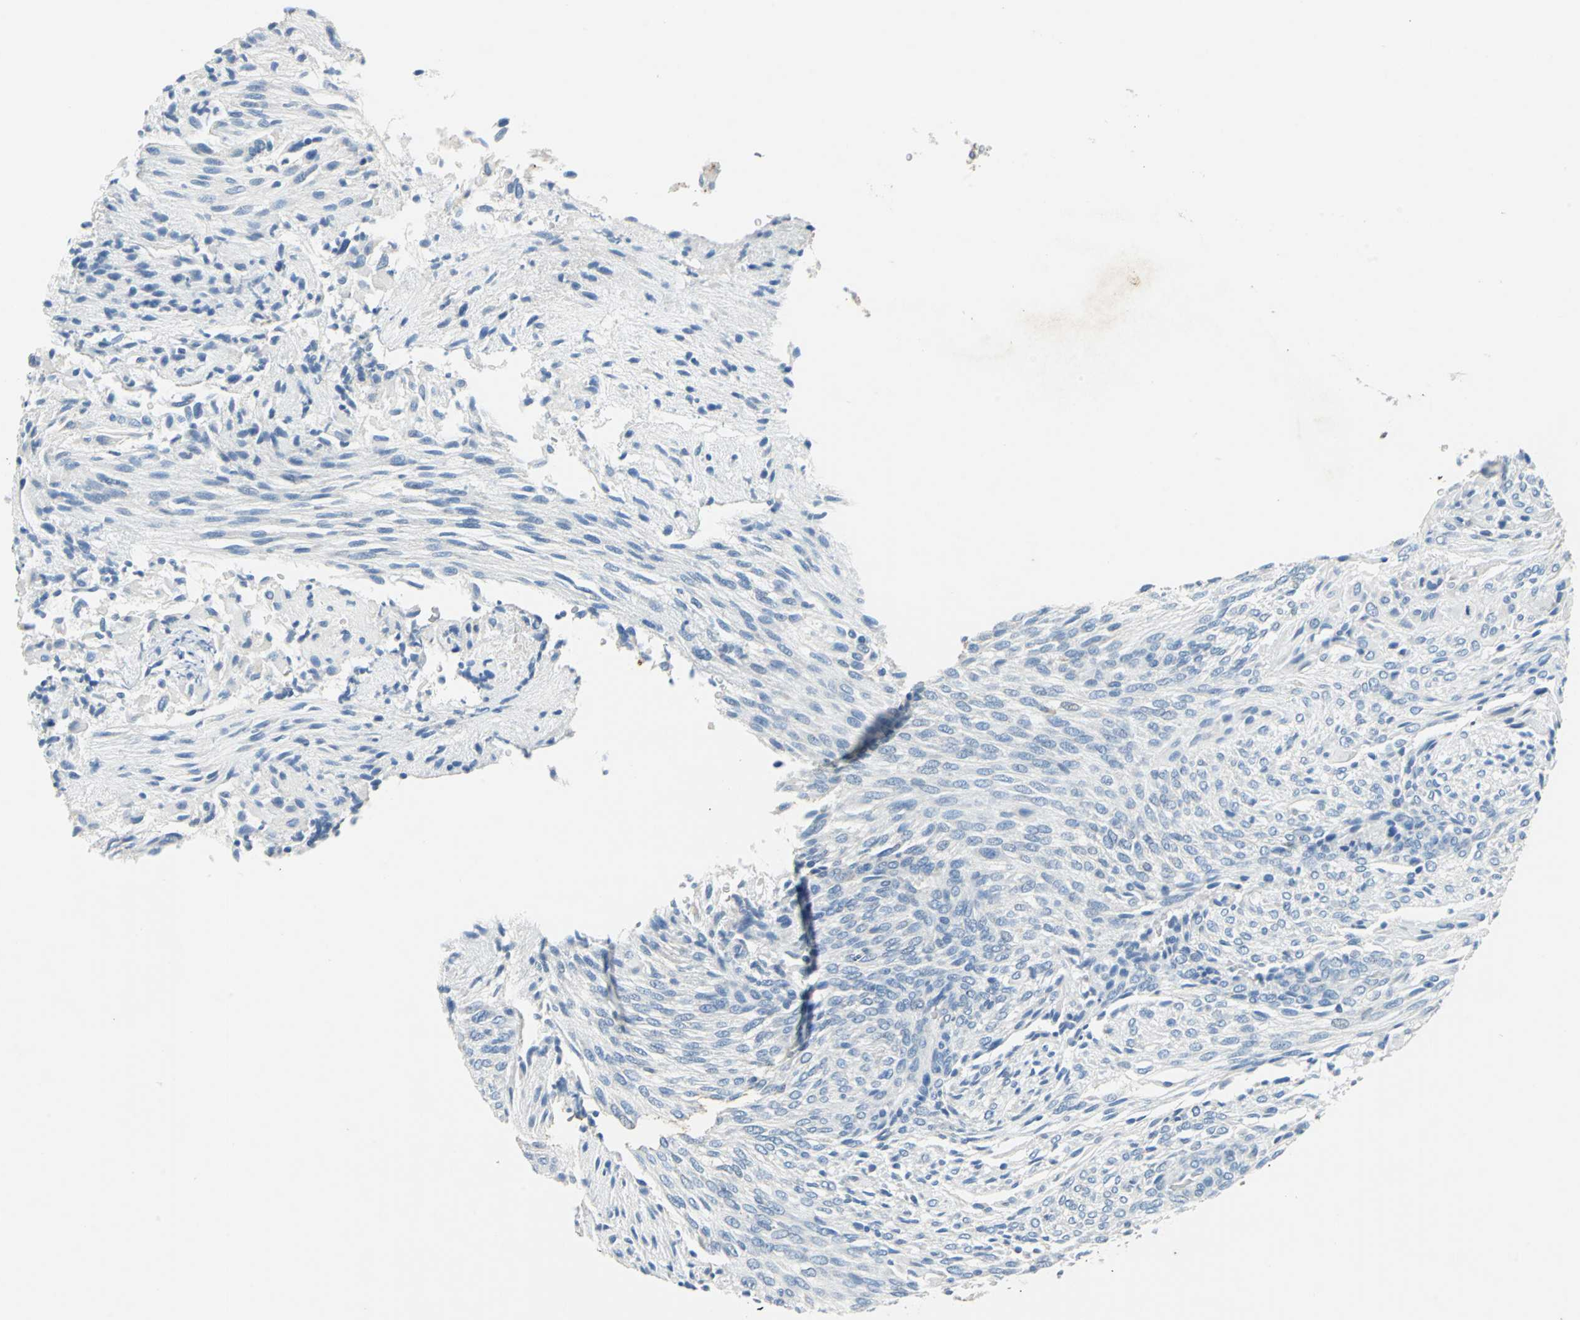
{"staining": {"intensity": "negative", "quantity": "none", "location": "none"}, "tissue": "glioma", "cell_type": "Tumor cells", "image_type": "cancer", "snomed": [{"axis": "morphology", "description": "Glioma, malignant, High grade"}, {"axis": "topography", "description": "Cerebral cortex"}], "caption": "Immunohistochemical staining of malignant high-grade glioma exhibits no significant staining in tumor cells.", "gene": "TEX264", "patient": {"sex": "female", "age": 55}}